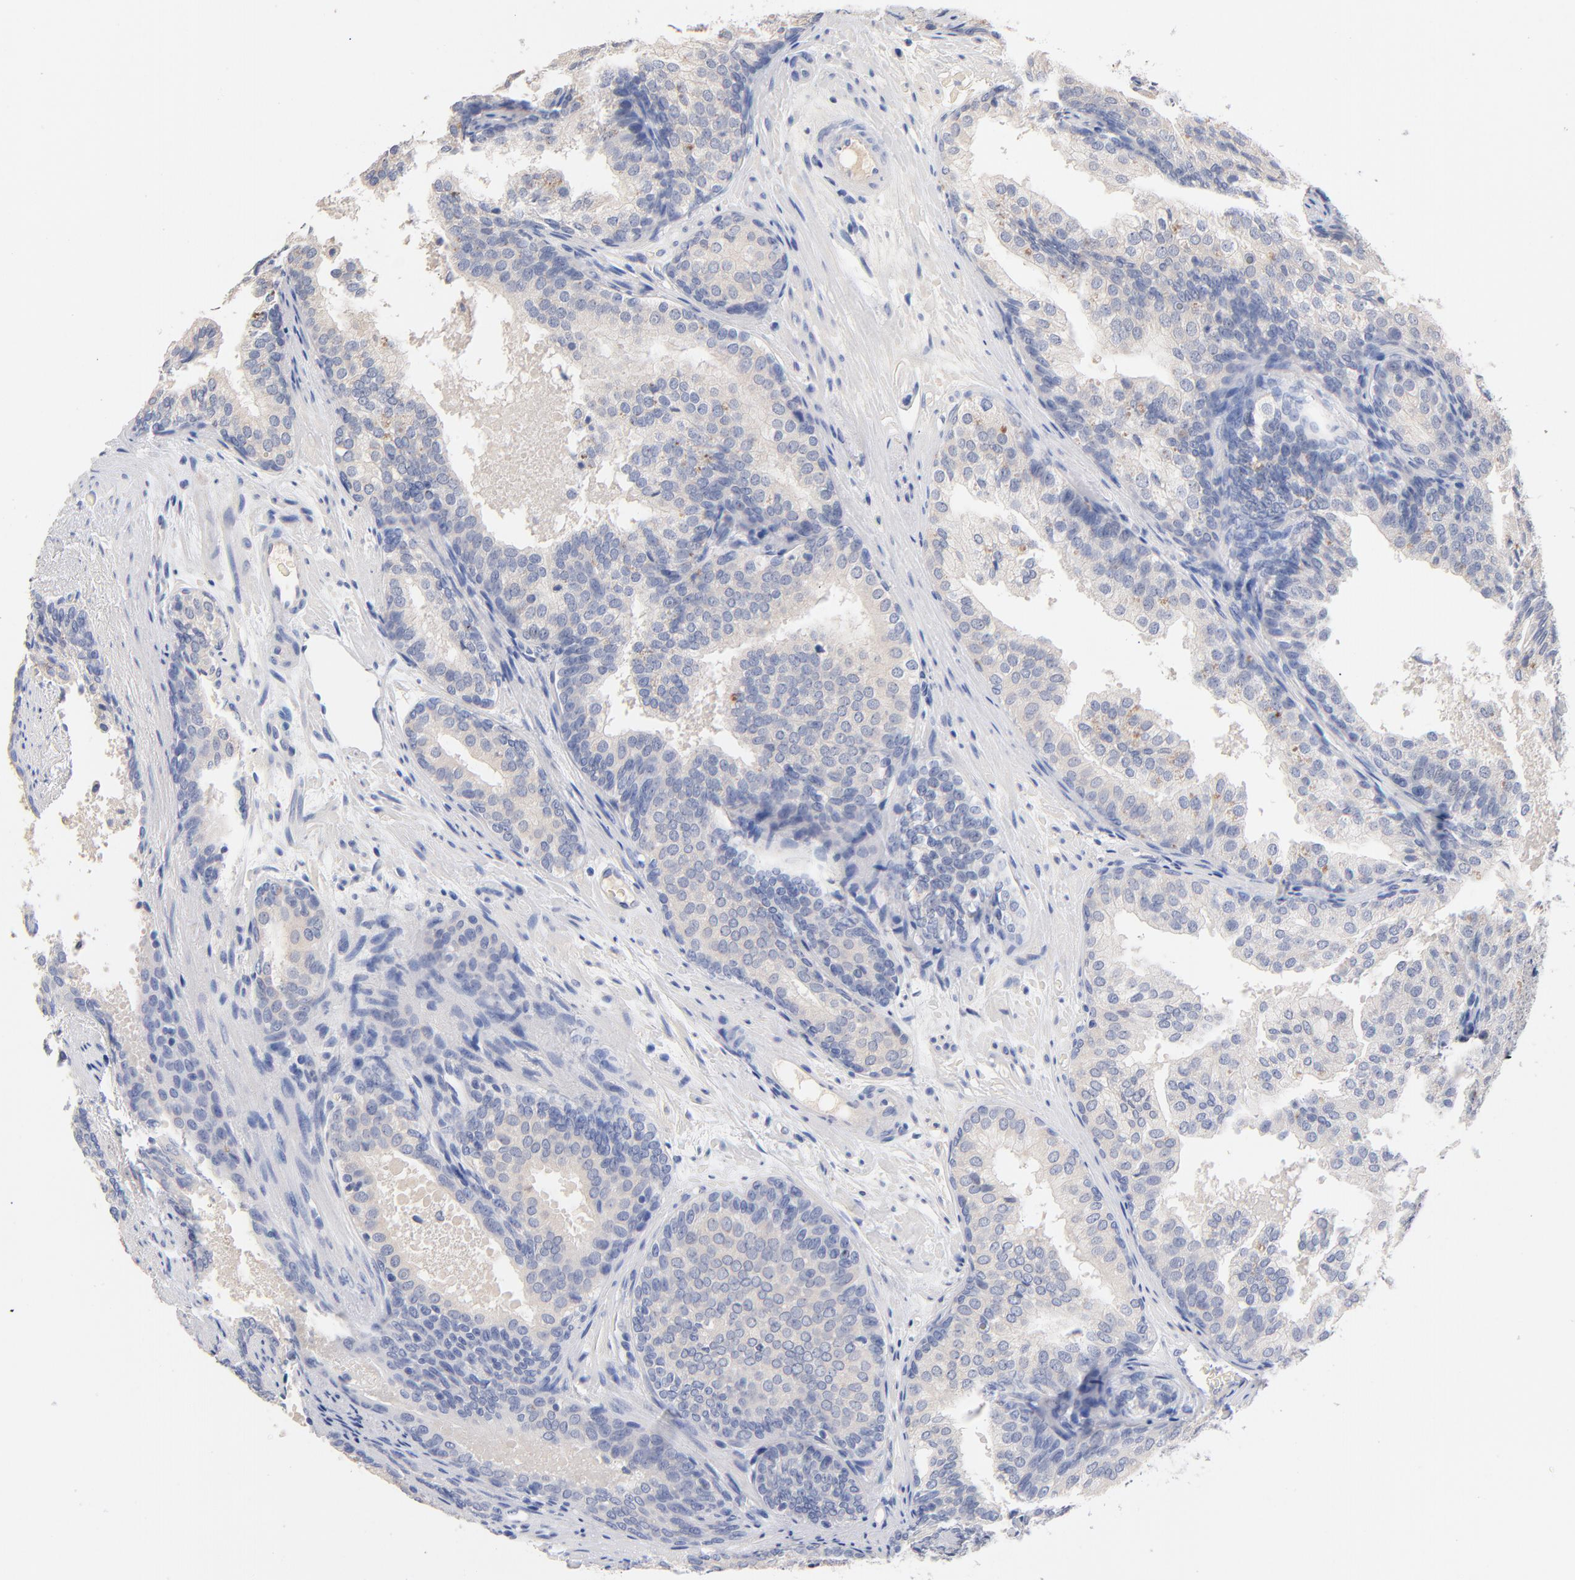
{"staining": {"intensity": "moderate", "quantity": "<25%", "location": "cytoplasmic/membranous"}, "tissue": "prostate cancer", "cell_type": "Tumor cells", "image_type": "cancer", "snomed": [{"axis": "morphology", "description": "Adenocarcinoma, Low grade"}, {"axis": "topography", "description": "Prostate"}], "caption": "High-power microscopy captured an immunohistochemistry (IHC) micrograph of prostate cancer (adenocarcinoma (low-grade)), revealing moderate cytoplasmic/membranous expression in about <25% of tumor cells.", "gene": "CPS1", "patient": {"sex": "male", "age": 69}}